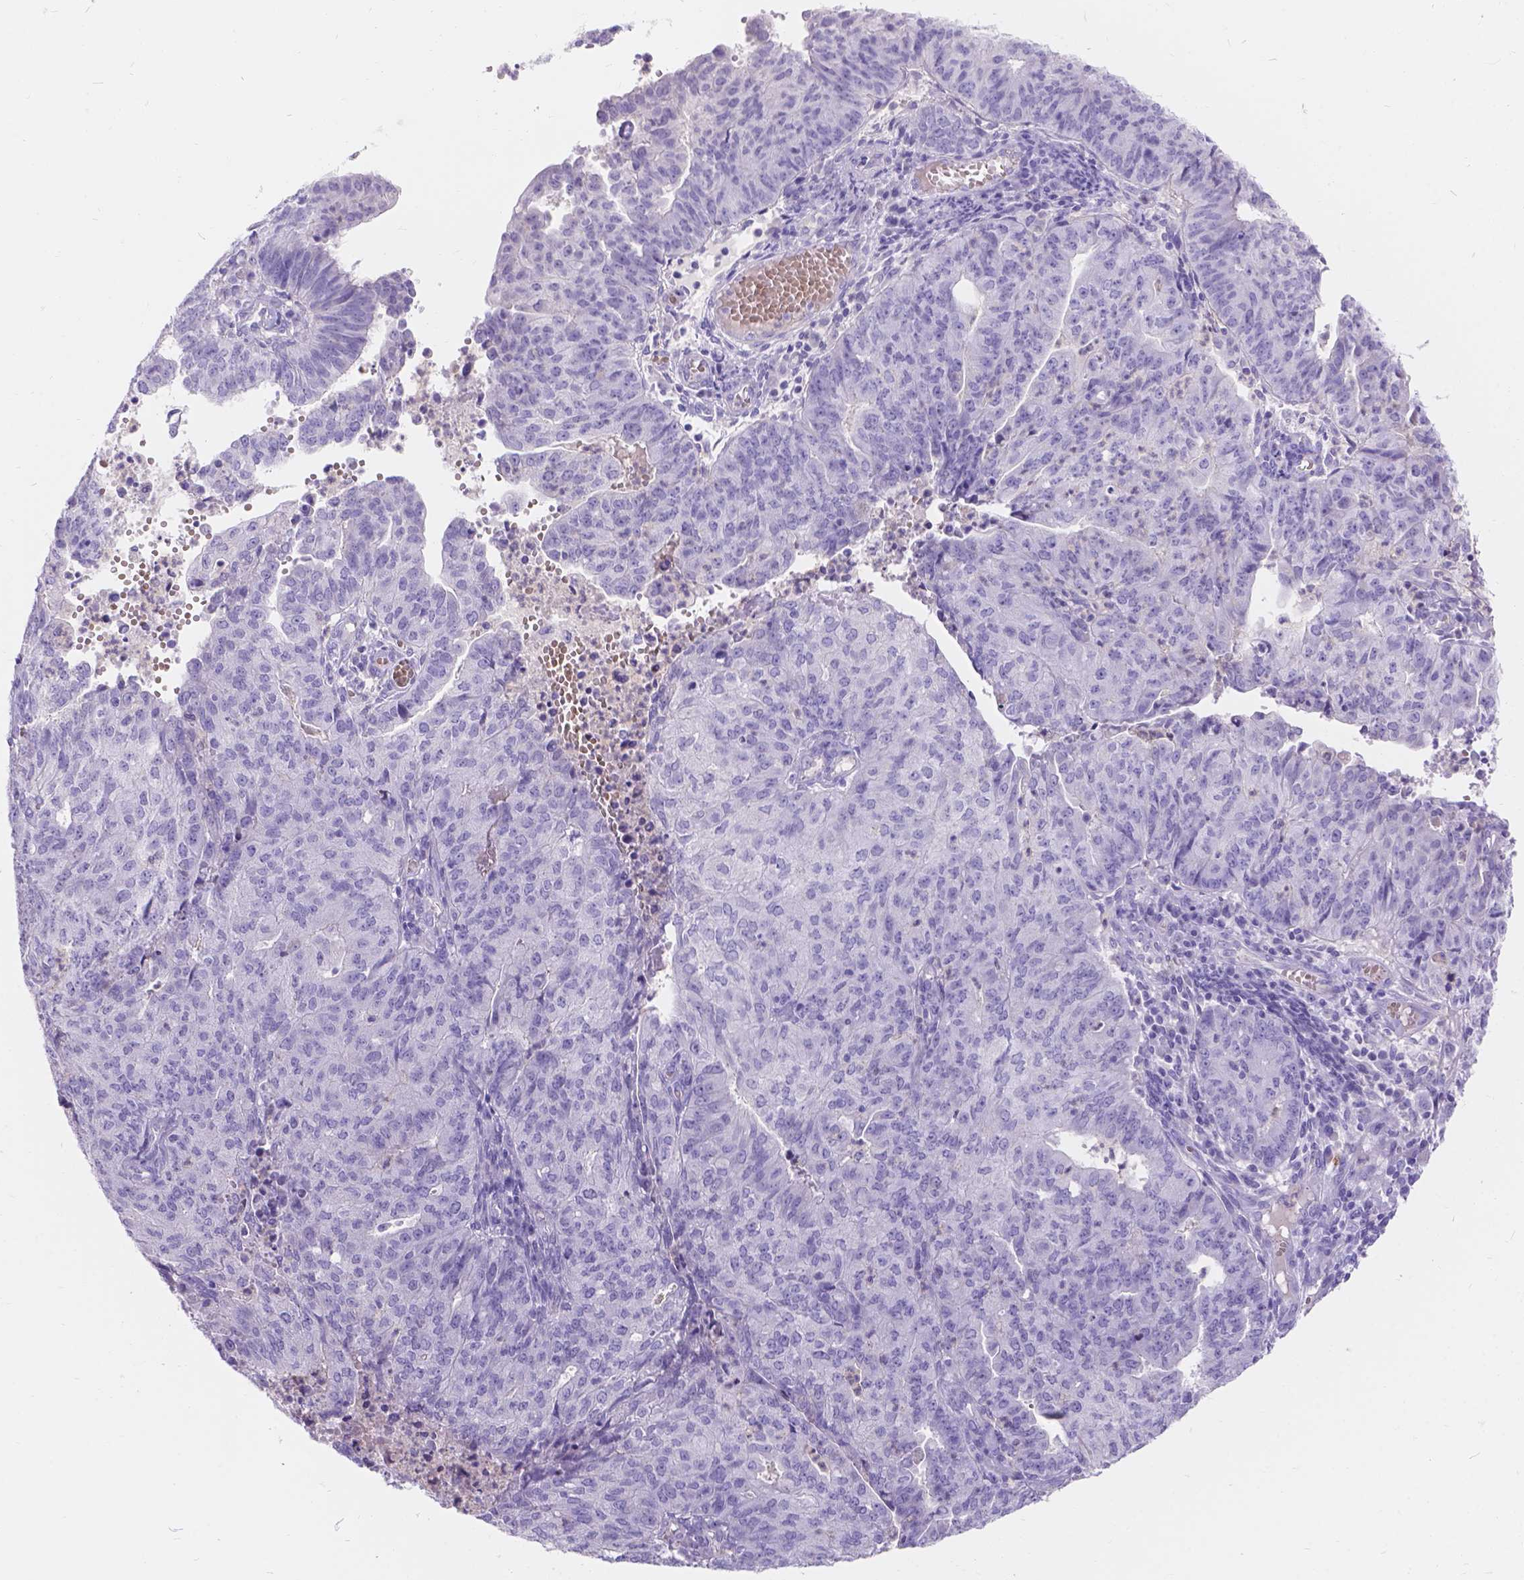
{"staining": {"intensity": "negative", "quantity": "none", "location": "none"}, "tissue": "endometrial cancer", "cell_type": "Tumor cells", "image_type": "cancer", "snomed": [{"axis": "morphology", "description": "Adenocarcinoma, NOS"}, {"axis": "topography", "description": "Endometrium"}], "caption": "High power microscopy photomicrograph of an IHC photomicrograph of endometrial cancer, revealing no significant staining in tumor cells. Brightfield microscopy of immunohistochemistry (IHC) stained with DAB (3,3'-diaminobenzidine) (brown) and hematoxylin (blue), captured at high magnification.", "gene": "GNRHR", "patient": {"sex": "female", "age": 82}}